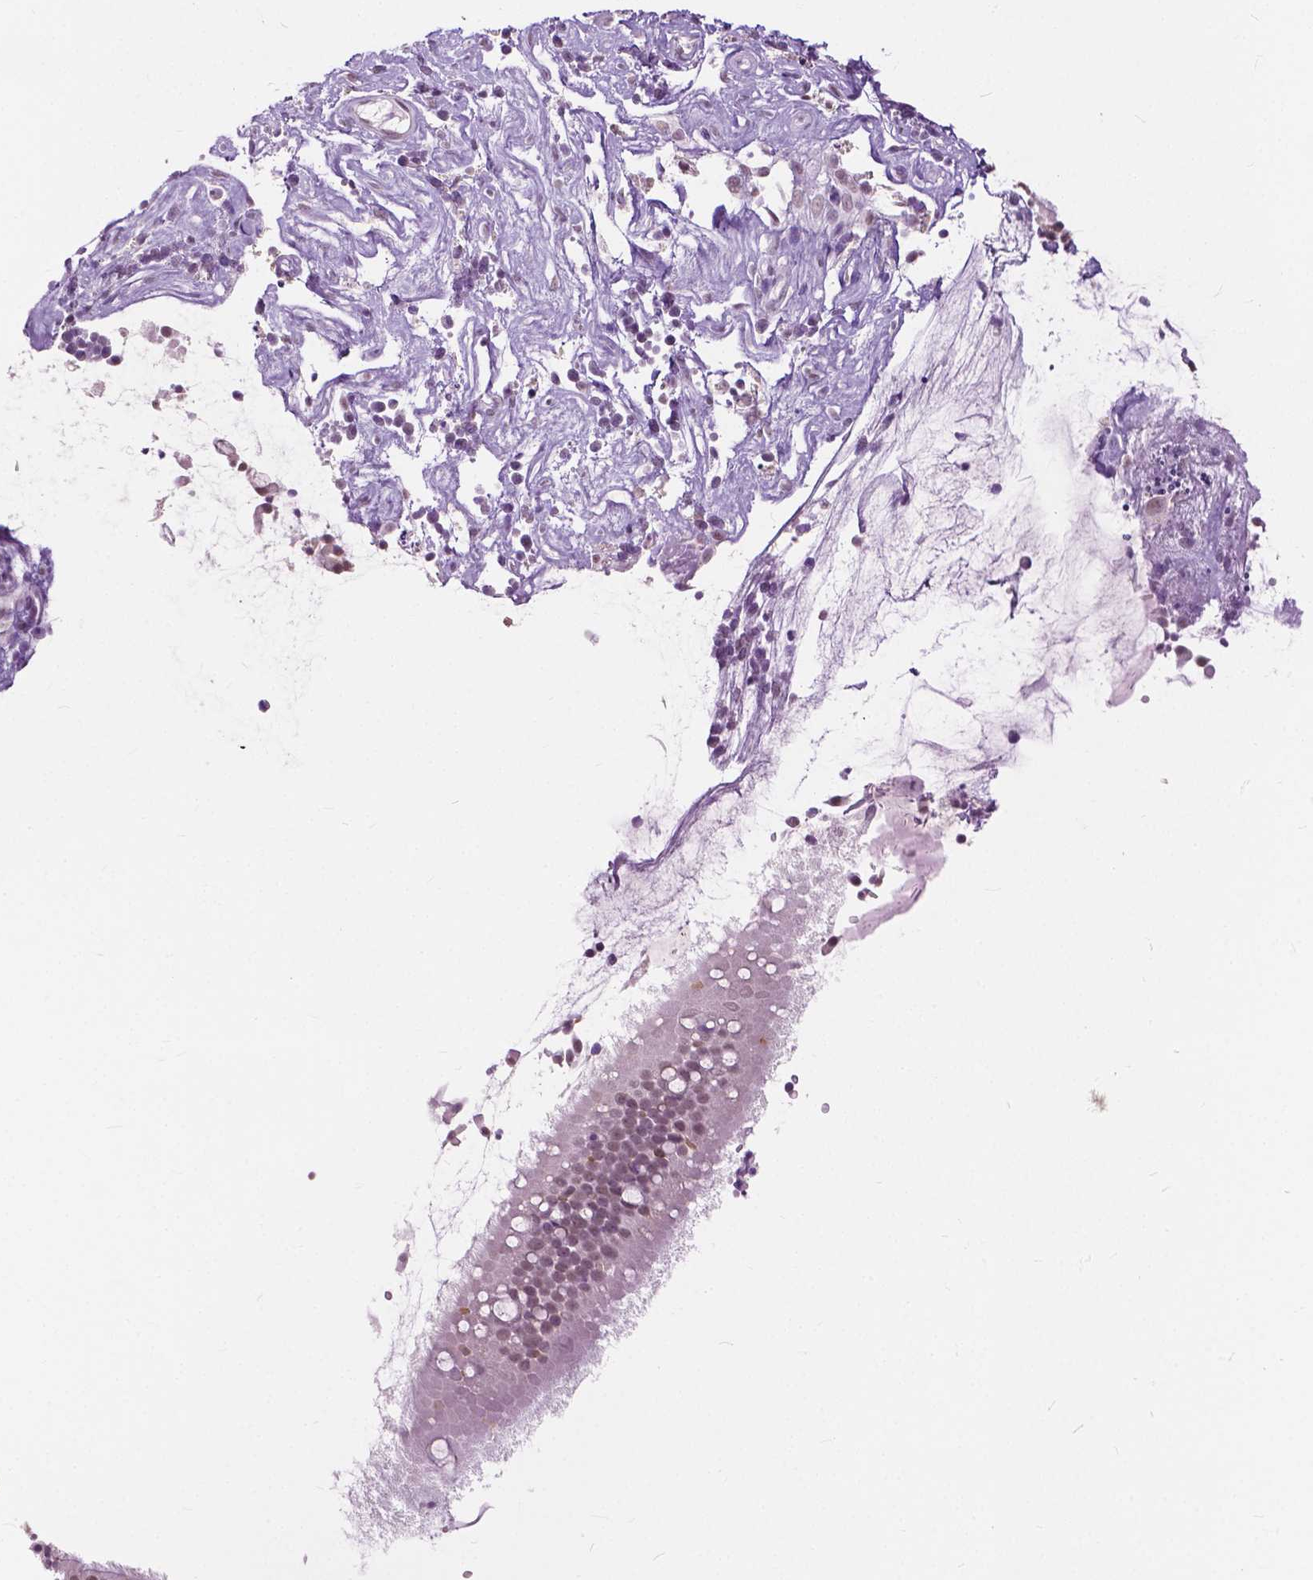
{"staining": {"intensity": "moderate", "quantity": ">75%", "location": "nuclear"}, "tissue": "nasopharynx", "cell_type": "Respiratory epithelial cells", "image_type": "normal", "snomed": [{"axis": "morphology", "description": "Normal tissue, NOS"}, {"axis": "topography", "description": "Nasopharynx"}], "caption": "DAB immunohistochemical staining of normal nasopharynx shows moderate nuclear protein staining in approximately >75% of respiratory epithelial cells. Ihc stains the protein of interest in brown and the nuclei are stained blue.", "gene": "GPR37L1", "patient": {"sex": "male", "age": 68}}